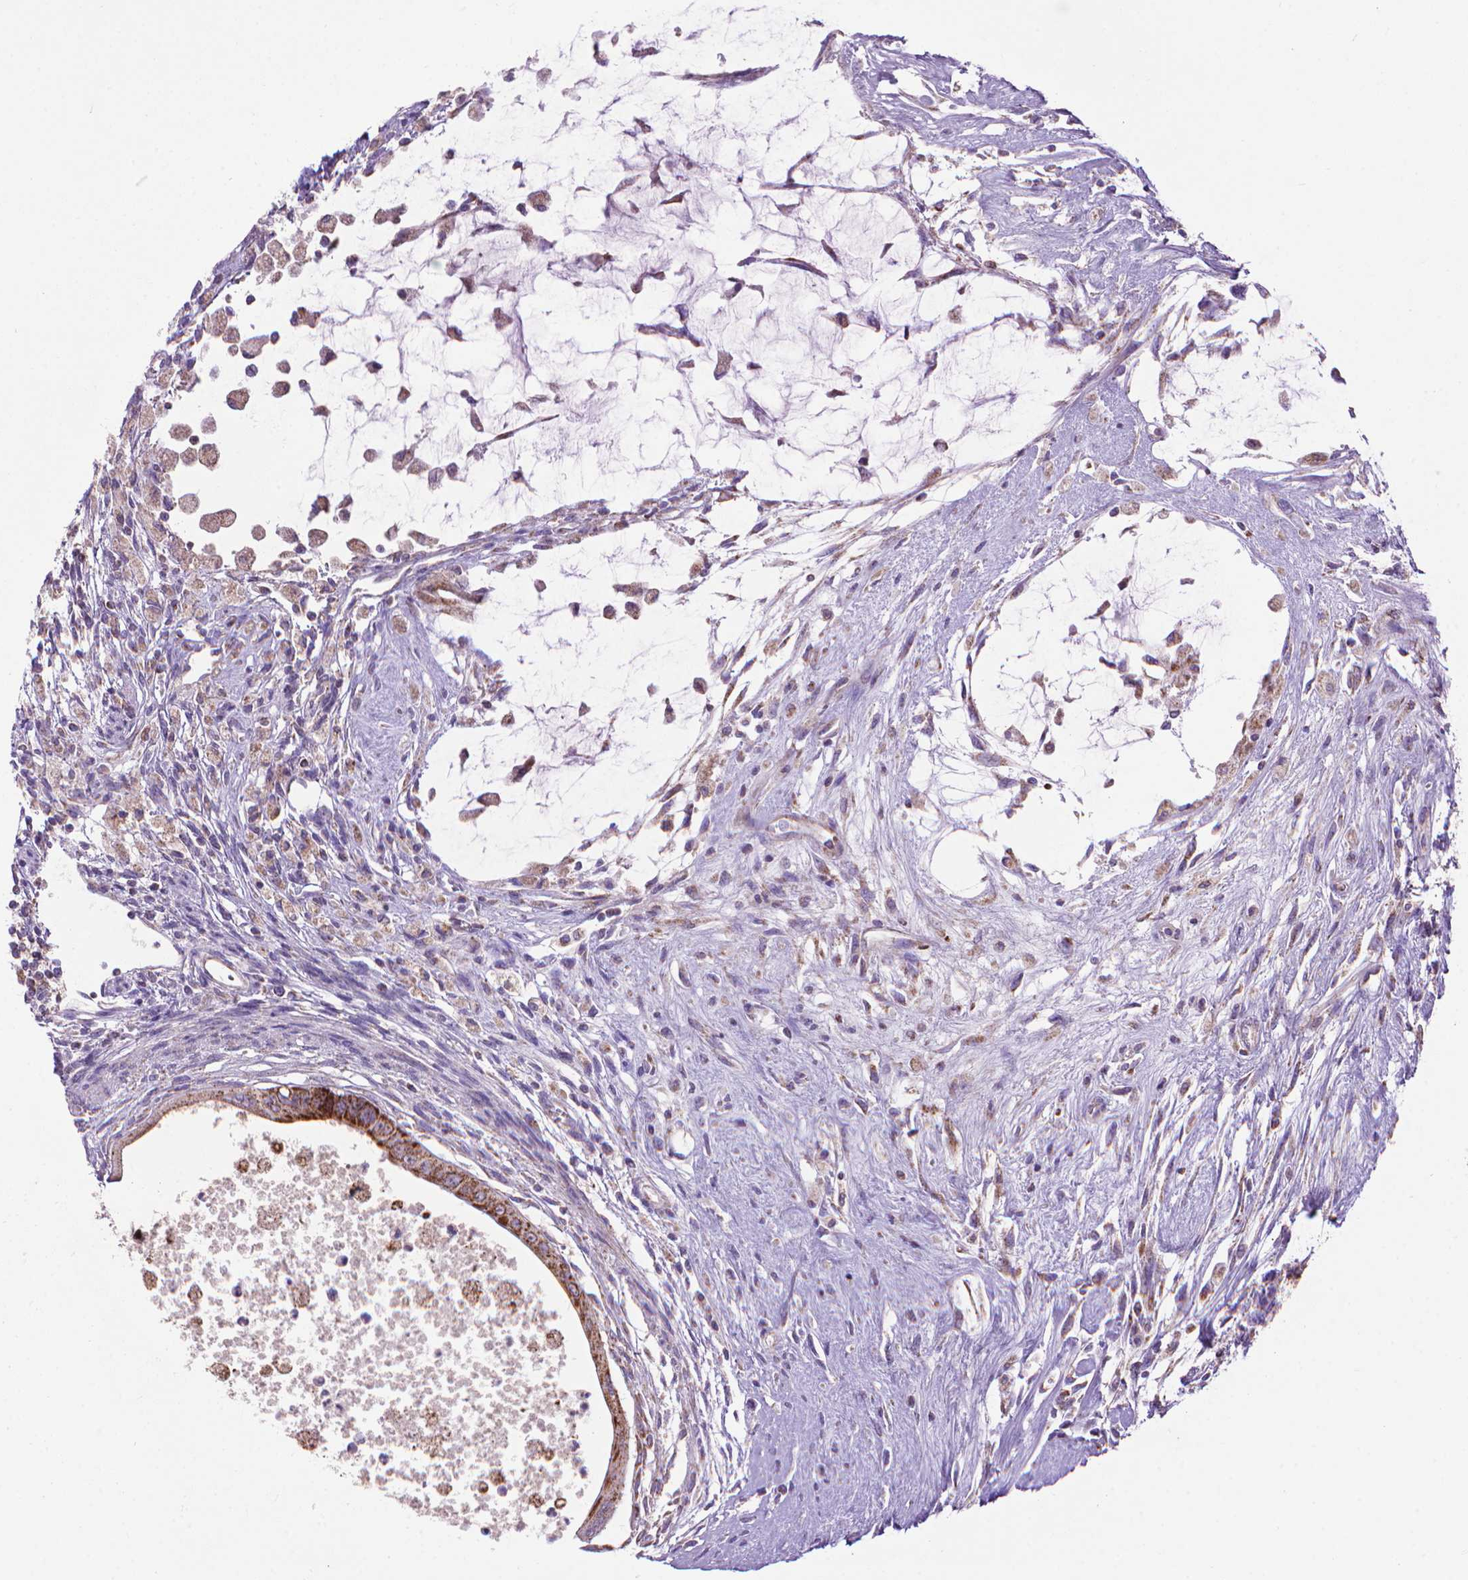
{"staining": {"intensity": "strong", "quantity": "<25%", "location": "cytoplasmic/membranous"}, "tissue": "testis cancer", "cell_type": "Tumor cells", "image_type": "cancer", "snomed": [{"axis": "morphology", "description": "Carcinoma, Embryonal, NOS"}, {"axis": "topography", "description": "Testis"}], "caption": "IHC micrograph of human testis cancer stained for a protein (brown), which demonstrates medium levels of strong cytoplasmic/membranous expression in about <25% of tumor cells.", "gene": "VDAC1", "patient": {"sex": "male", "age": 37}}